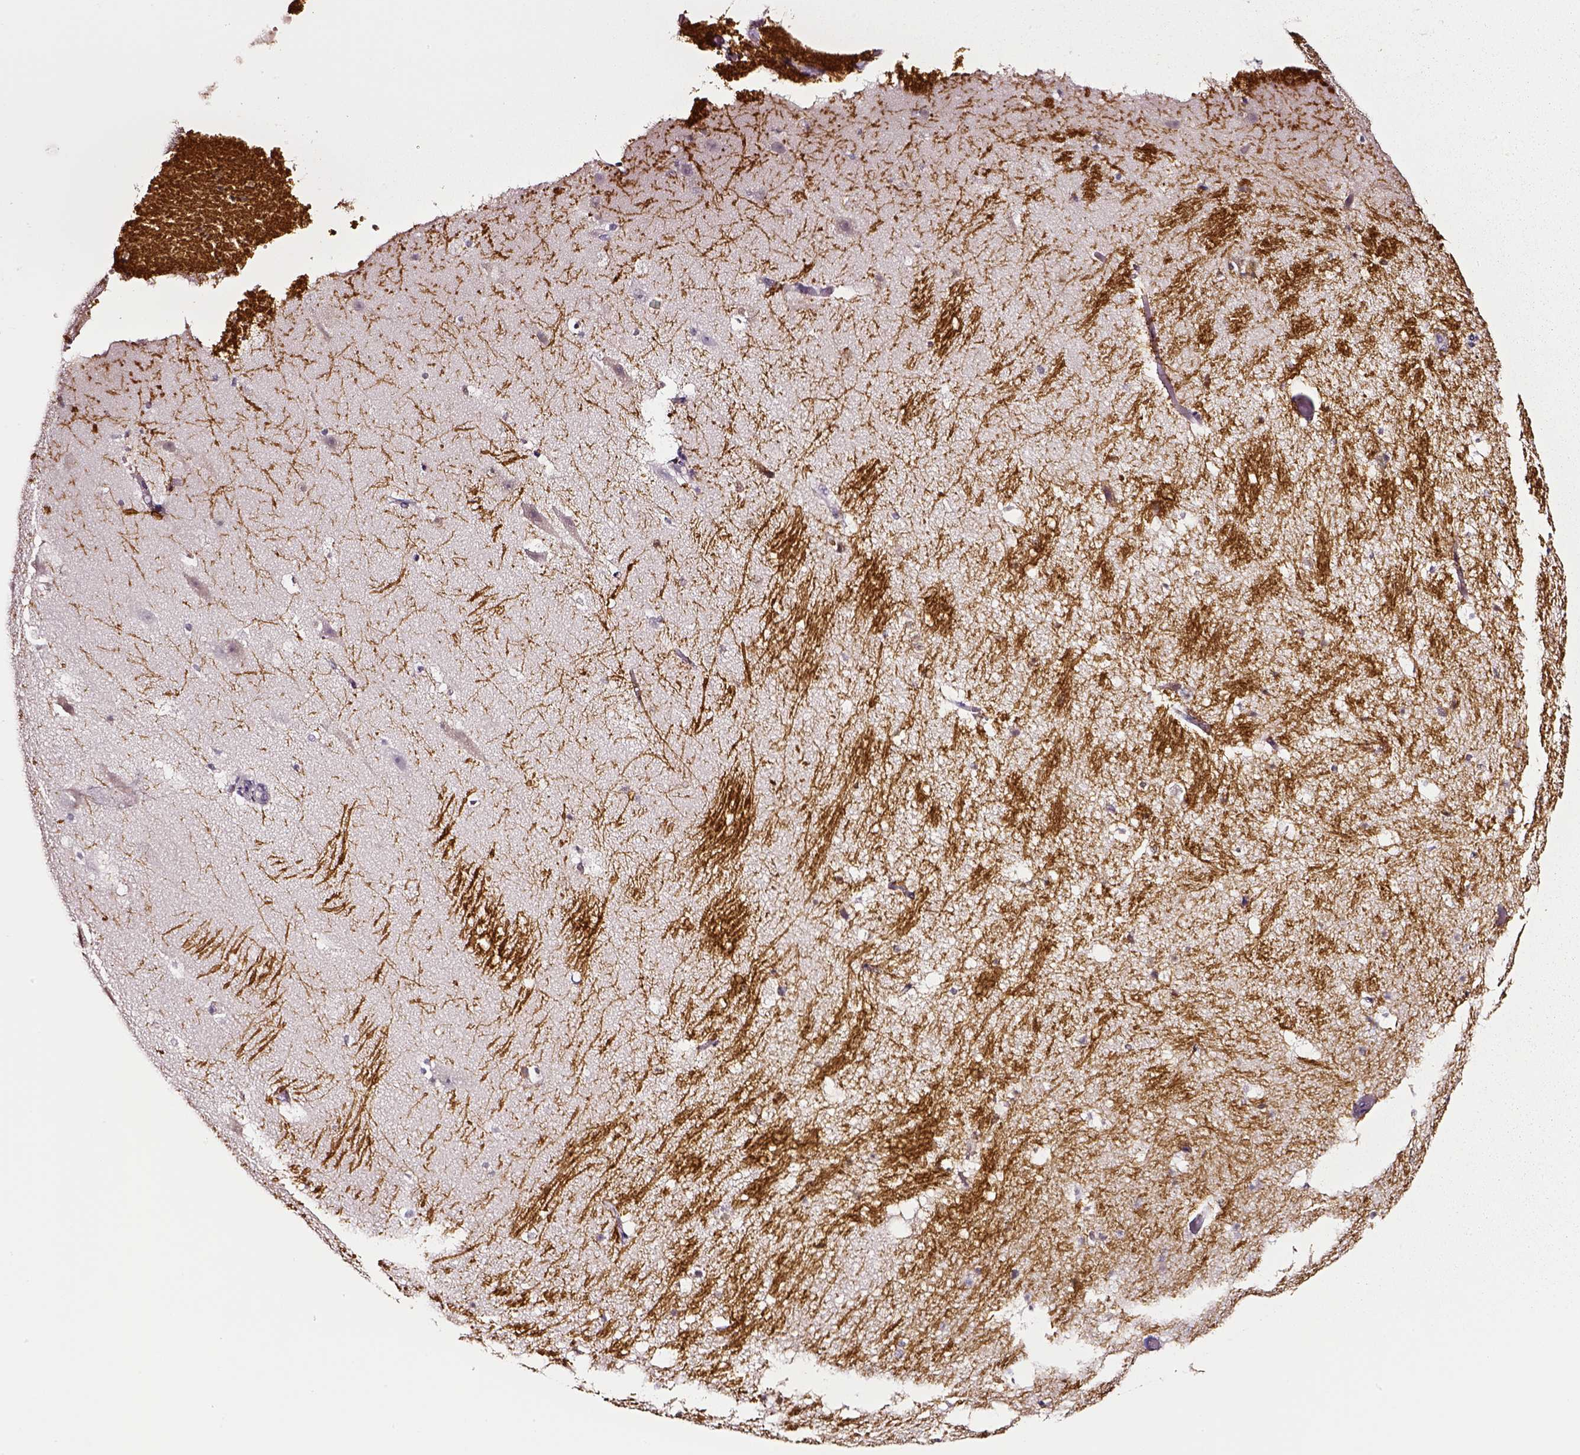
{"staining": {"intensity": "negative", "quantity": "none", "location": "none"}, "tissue": "hippocampus", "cell_type": "Glial cells", "image_type": "normal", "snomed": [{"axis": "morphology", "description": "Normal tissue, NOS"}, {"axis": "topography", "description": "Hippocampus"}], "caption": "This micrograph is of unremarkable hippocampus stained with immunohistochemistry (IHC) to label a protein in brown with the nuclei are counter-stained blue. There is no positivity in glial cells. (Stains: DAB immunohistochemistry (IHC) with hematoxylin counter stain, Microscopy: brightfield microscopy at high magnification).", "gene": "SMIM17", "patient": {"sex": "male", "age": 26}}